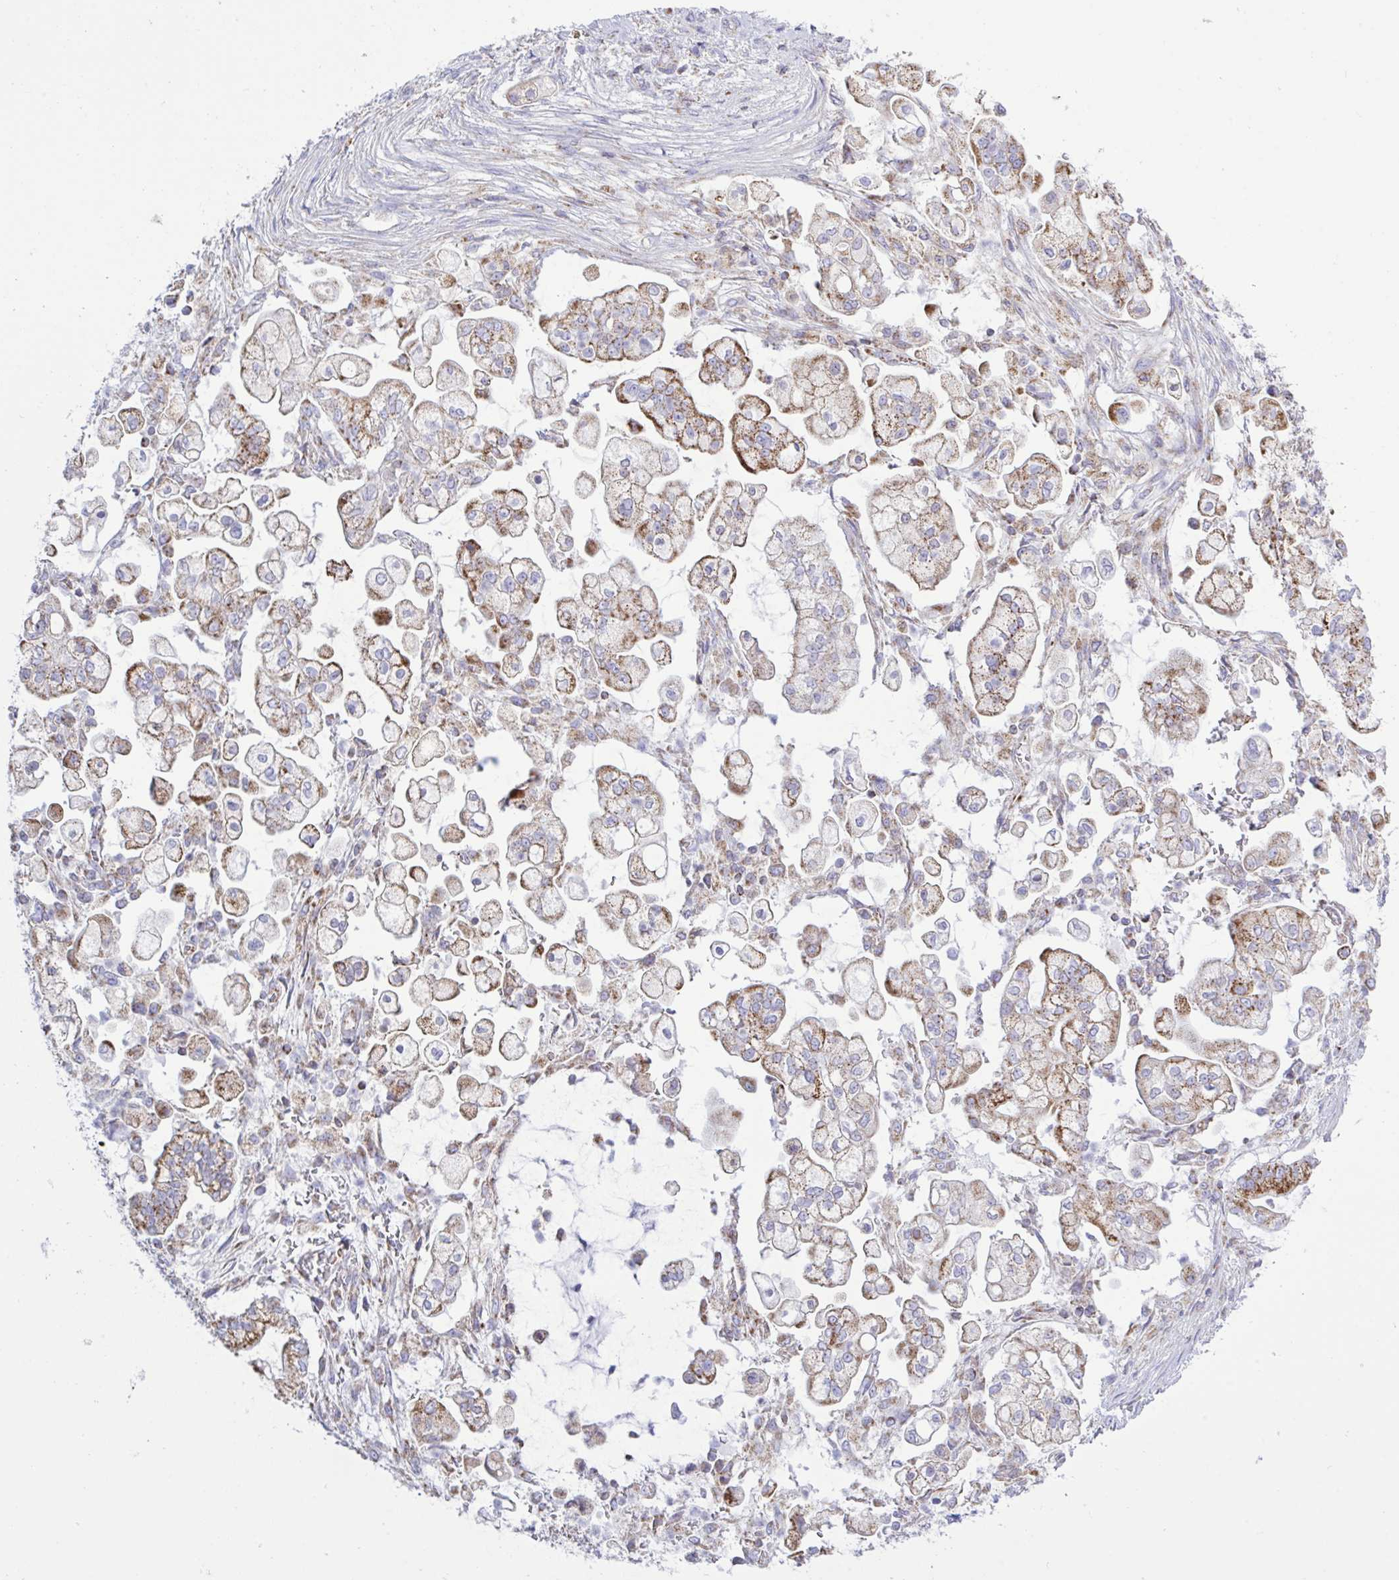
{"staining": {"intensity": "moderate", "quantity": "25%-75%", "location": "cytoplasmic/membranous"}, "tissue": "pancreatic cancer", "cell_type": "Tumor cells", "image_type": "cancer", "snomed": [{"axis": "morphology", "description": "Adenocarcinoma, NOS"}, {"axis": "topography", "description": "Pancreas"}], "caption": "Protein positivity by IHC reveals moderate cytoplasmic/membranous expression in about 25%-75% of tumor cells in pancreatic cancer. The protein of interest is stained brown, and the nuclei are stained in blue (DAB IHC with brightfield microscopy, high magnification).", "gene": "HSPE1", "patient": {"sex": "female", "age": 69}}